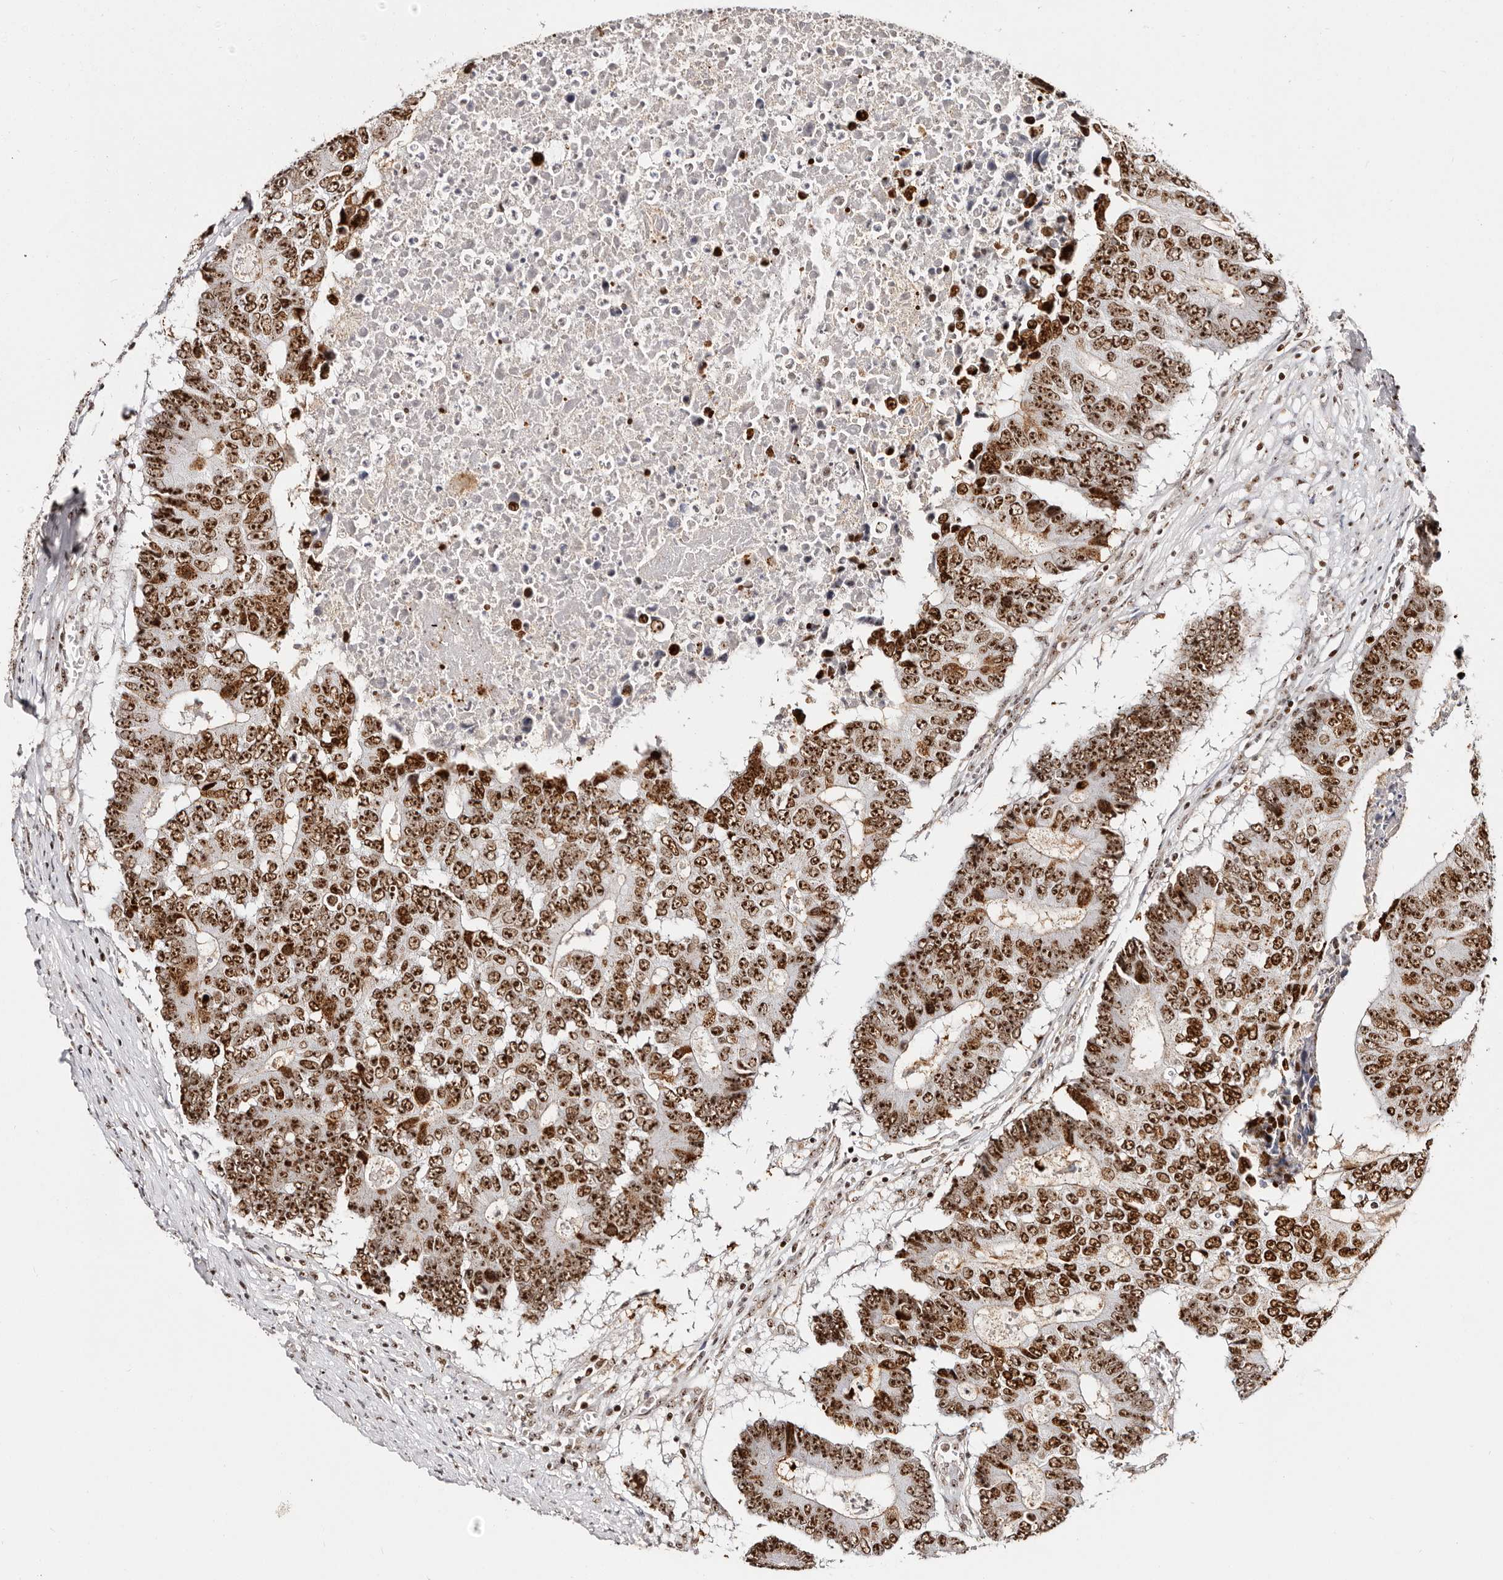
{"staining": {"intensity": "strong", "quantity": ">75%", "location": "nuclear"}, "tissue": "colorectal cancer", "cell_type": "Tumor cells", "image_type": "cancer", "snomed": [{"axis": "morphology", "description": "Adenocarcinoma, NOS"}, {"axis": "topography", "description": "Colon"}], "caption": "Colorectal adenocarcinoma was stained to show a protein in brown. There is high levels of strong nuclear staining in about >75% of tumor cells. (Stains: DAB in brown, nuclei in blue, Microscopy: brightfield microscopy at high magnification).", "gene": "IQGAP3", "patient": {"sex": "male", "age": 87}}